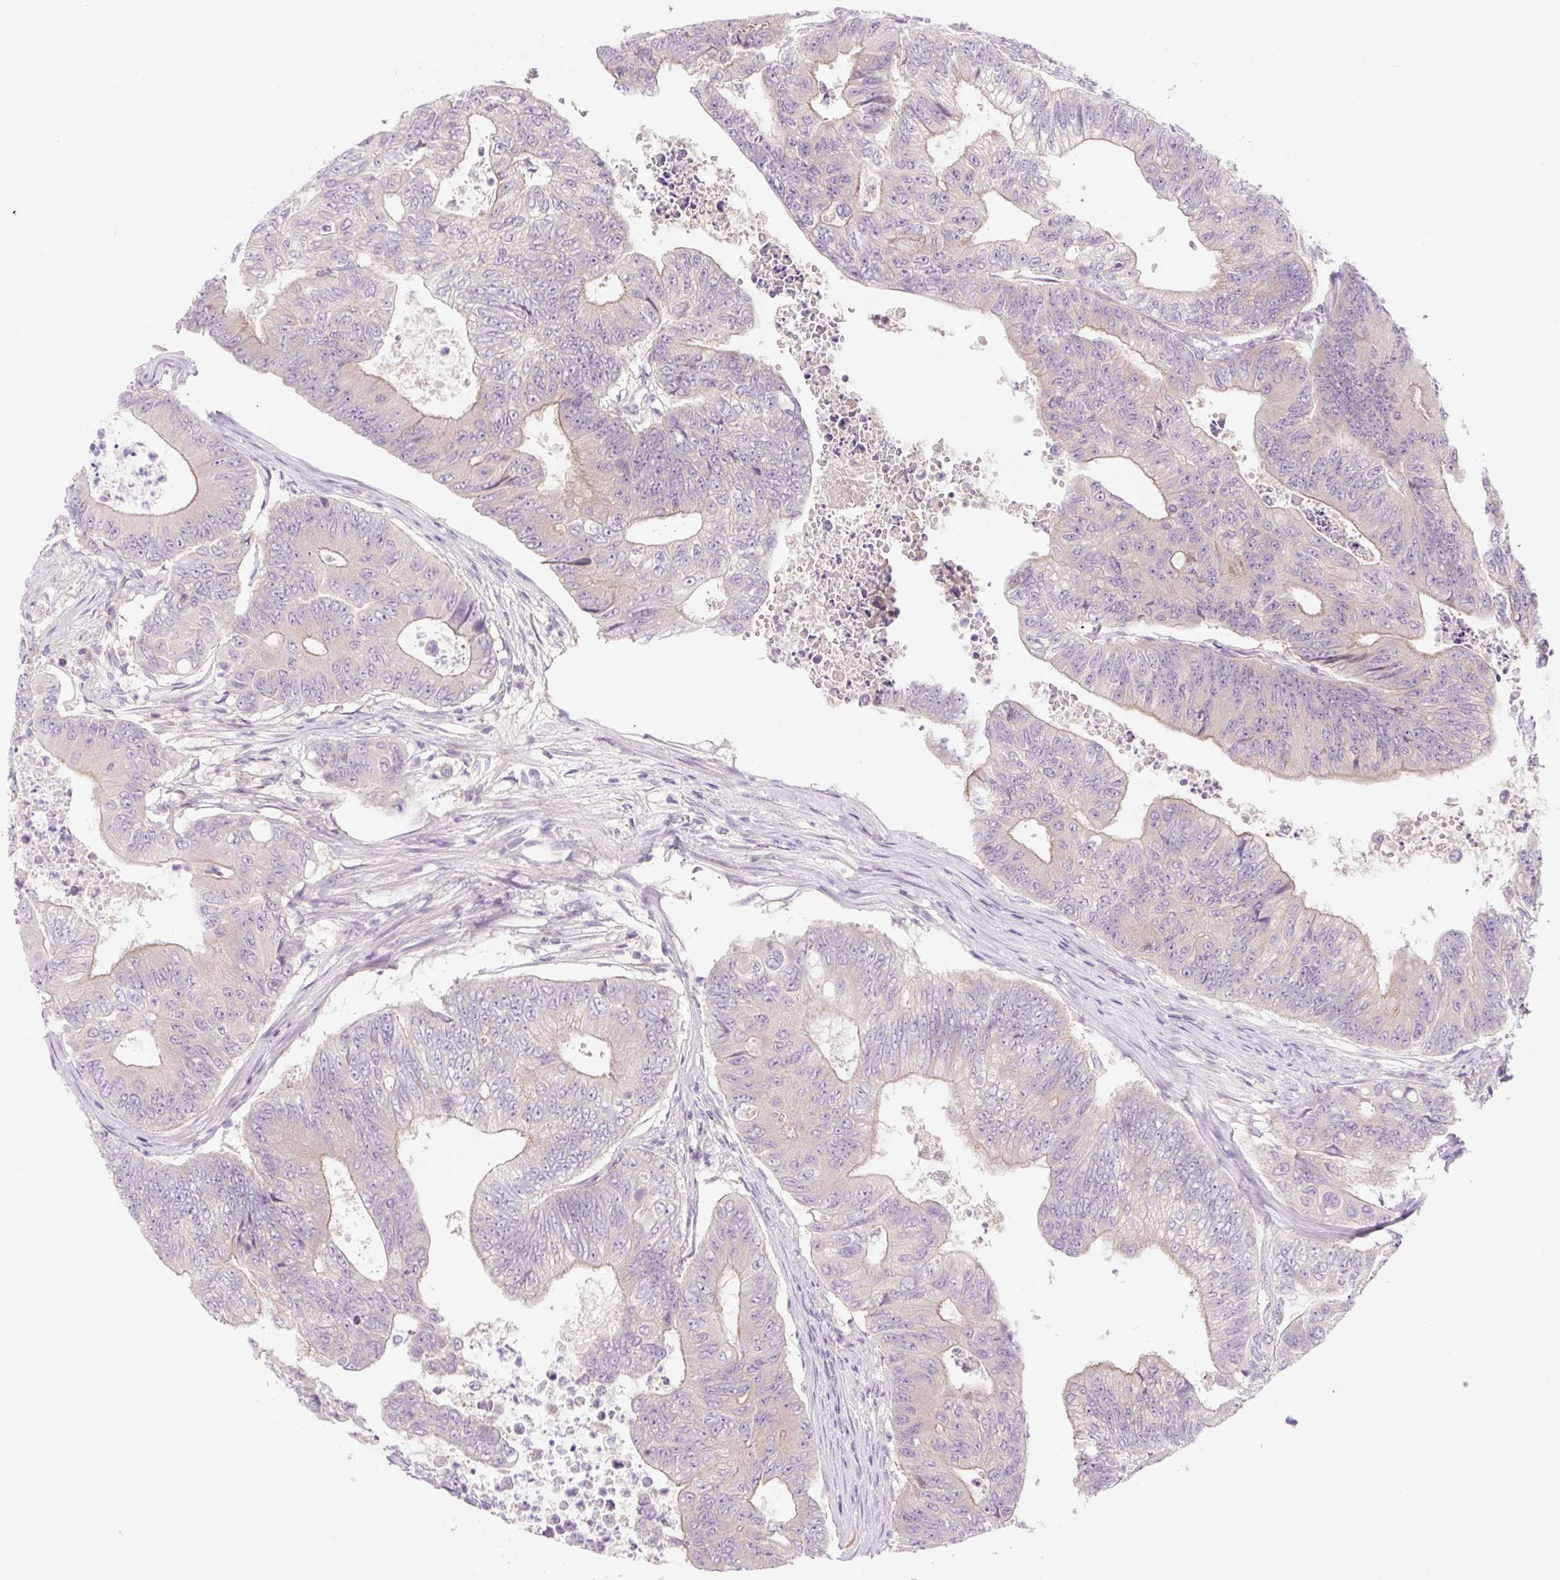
{"staining": {"intensity": "weak", "quantity": "<25%", "location": "cytoplasmic/membranous"}, "tissue": "colorectal cancer", "cell_type": "Tumor cells", "image_type": "cancer", "snomed": [{"axis": "morphology", "description": "Adenocarcinoma, NOS"}, {"axis": "topography", "description": "Colon"}], "caption": "Tumor cells show no significant positivity in colorectal cancer (adenocarcinoma).", "gene": "CELF6", "patient": {"sex": "female", "age": 48}}